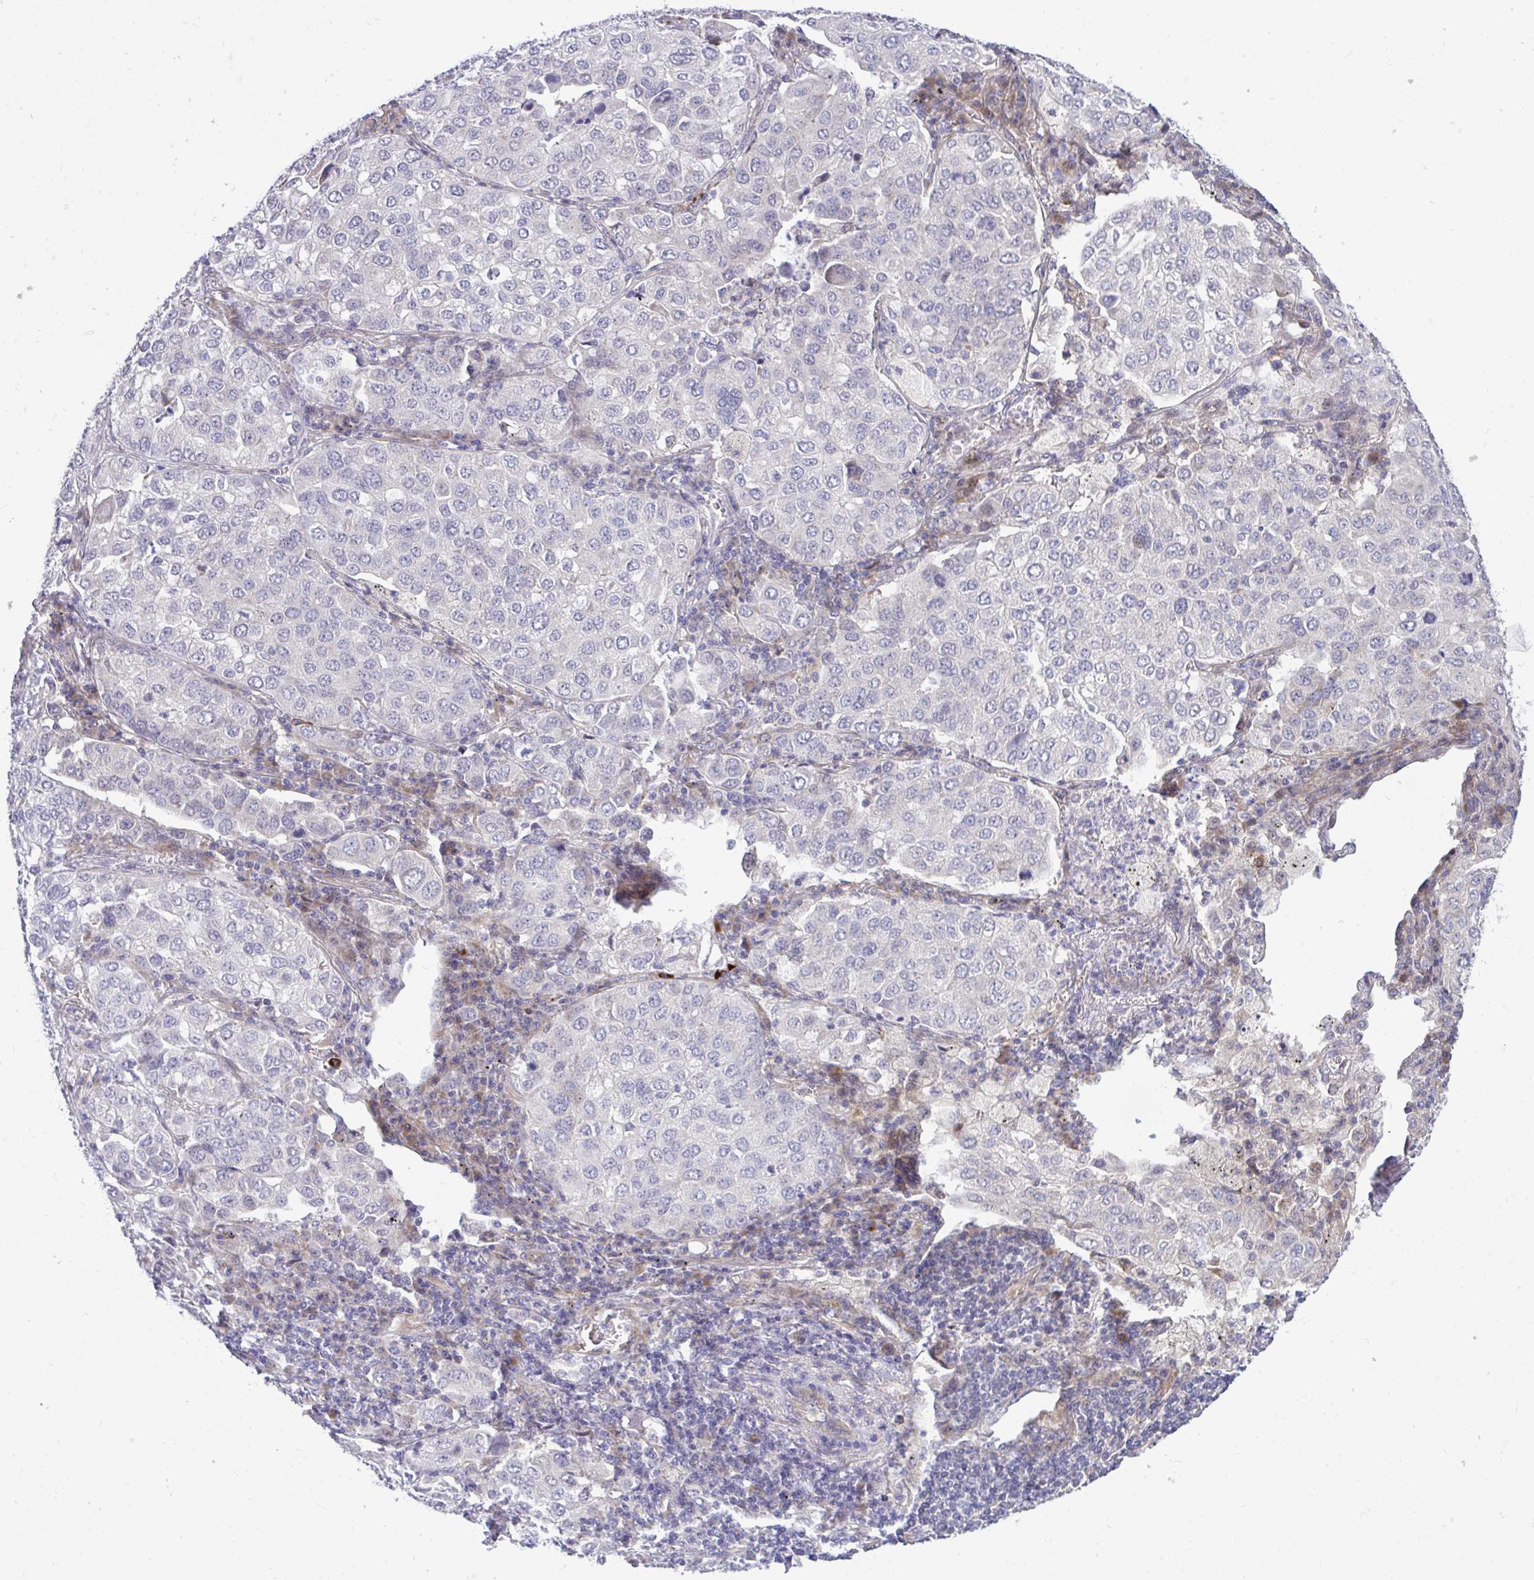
{"staining": {"intensity": "negative", "quantity": "none", "location": "none"}, "tissue": "lung cancer", "cell_type": "Tumor cells", "image_type": "cancer", "snomed": [{"axis": "morphology", "description": "Adenocarcinoma, NOS"}, {"axis": "morphology", "description": "Adenocarcinoma, metastatic, NOS"}, {"axis": "topography", "description": "Lymph node"}, {"axis": "topography", "description": "Lung"}], "caption": "This photomicrograph is of lung adenocarcinoma stained with immunohistochemistry to label a protein in brown with the nuclei are counter-stained blue. There is no positivity in tumor cells.", "gene": "HMBOX1", "patient": {"sex": "female", "age": 65}}